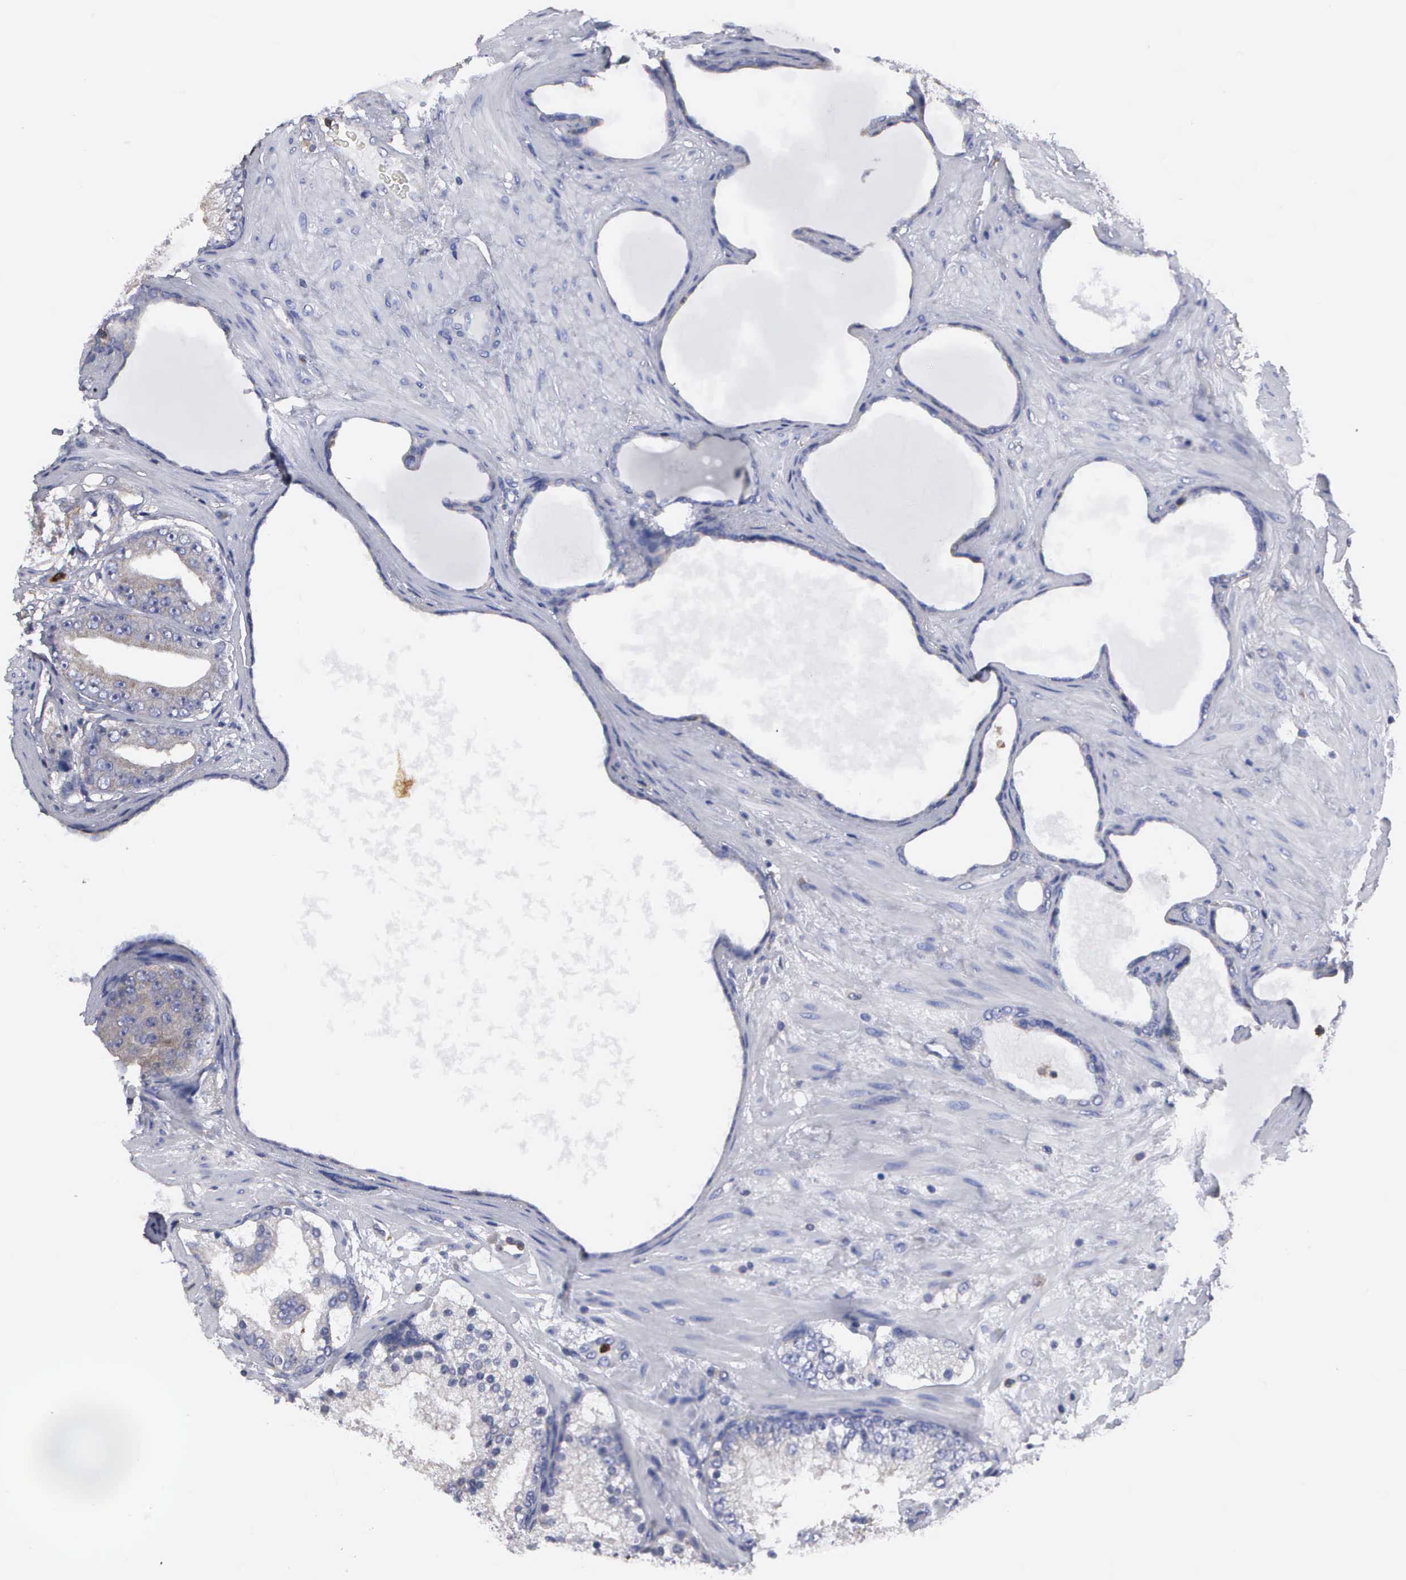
{"staining": {"intensity": "negative", "quantity": "none", "location": "none"}, "tissue": "prostate cancer", "cell_type": "Tumor cells", "image_type": "cancer", "snomed": [{"axis": "morphology", "description": "Adenocarcinoma, High grade"}, {"axis": "topography", "description": "Prostate"}], "caption": "Prostate adenocarcinoma (high-grade) was stained to show a protein in brown. There is no significant positivity in tumor cells.", "gene": "G6PD", "patient": {"sex": "male", "age": 68}}